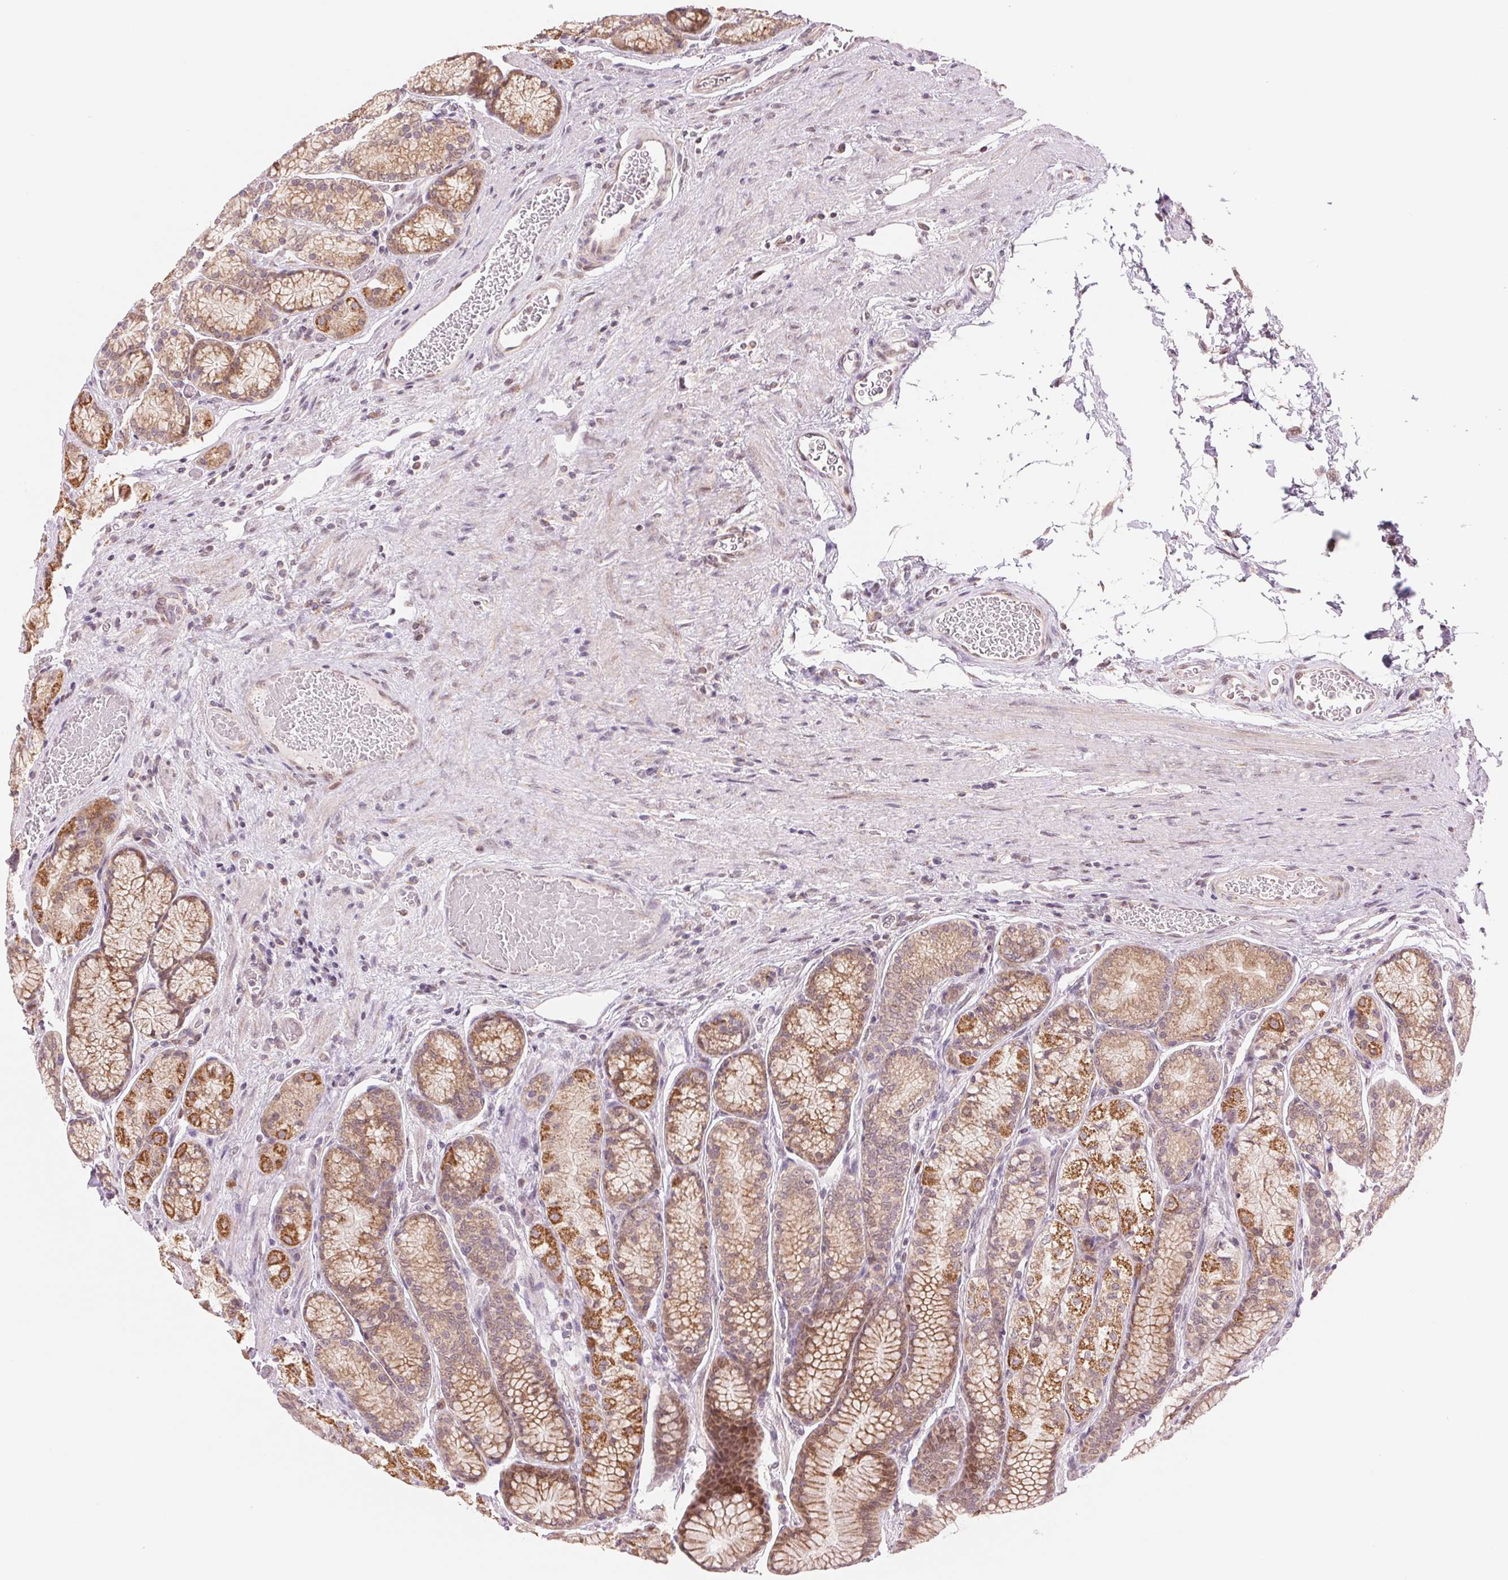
{"staining": {"intensity": "moderate", "quantity": ">75%", "location": "cytoplasmic/membranous,nuclear"}, "tissue": "stomach", "cell_type": "Glandular cells", "image_type": "normal", "snomed": [{"axis": "morphology", "description": "Normal tissue, NOS"}, {"axis": "morphology", "description": "Adenocarcinoma, NOS"}, {"axis": "morphology", "description": "Adenocarcinoma, High grade"}, {"axis": "topography", "description": "Stomach, upper"}, {"axis": "topography", "description": "Stomach"}], "caption": "Normal stomach was stained to show a protein in brown. There is medium levels of moderate cytoplasmic/membranous,nuclear expression in approximately >75% of glandular cells. (DAB = brown stain, brightfield microscopy at high magnification).", "gene": "ARHGAP32", "patient": {"sex": "female", "age": 65}}